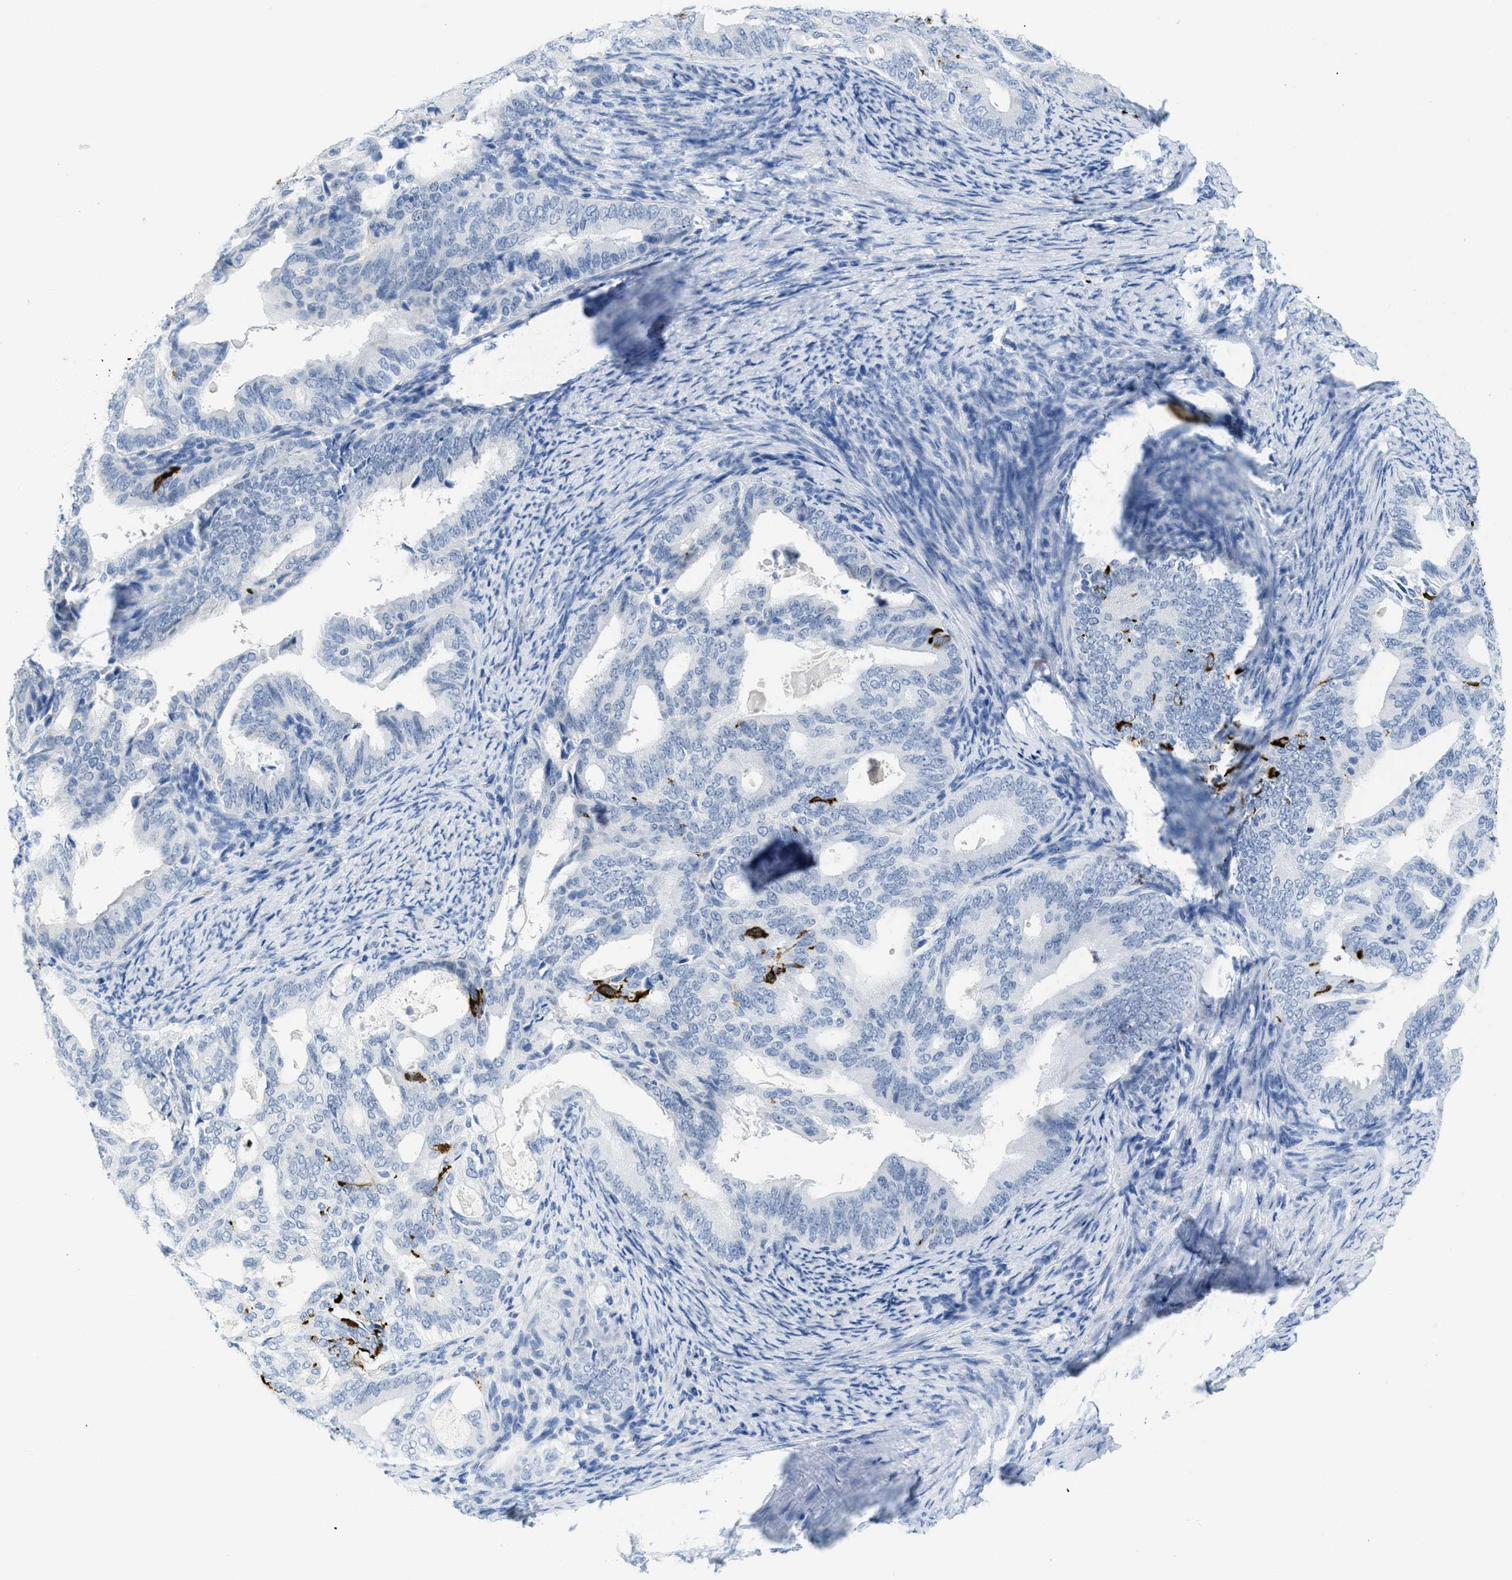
{"staining": {"intensity": "negative", "quantity": "none", "location": "none"}, "tissue": "endometrial cancer", "cell_type": "Tumor cells", "image_type": "cancer", "snomed": [{"axis": "morphology", "description": "Adenocarcinoma, NOS"}, {"axis": "topography", "description": "Endometrium"}], "caption": "There is no significant positivity in tumor cells of adenocarcinoma (endometrial).", "gene": "WDR4", "patient": {"sex": "female", "age": 58}}